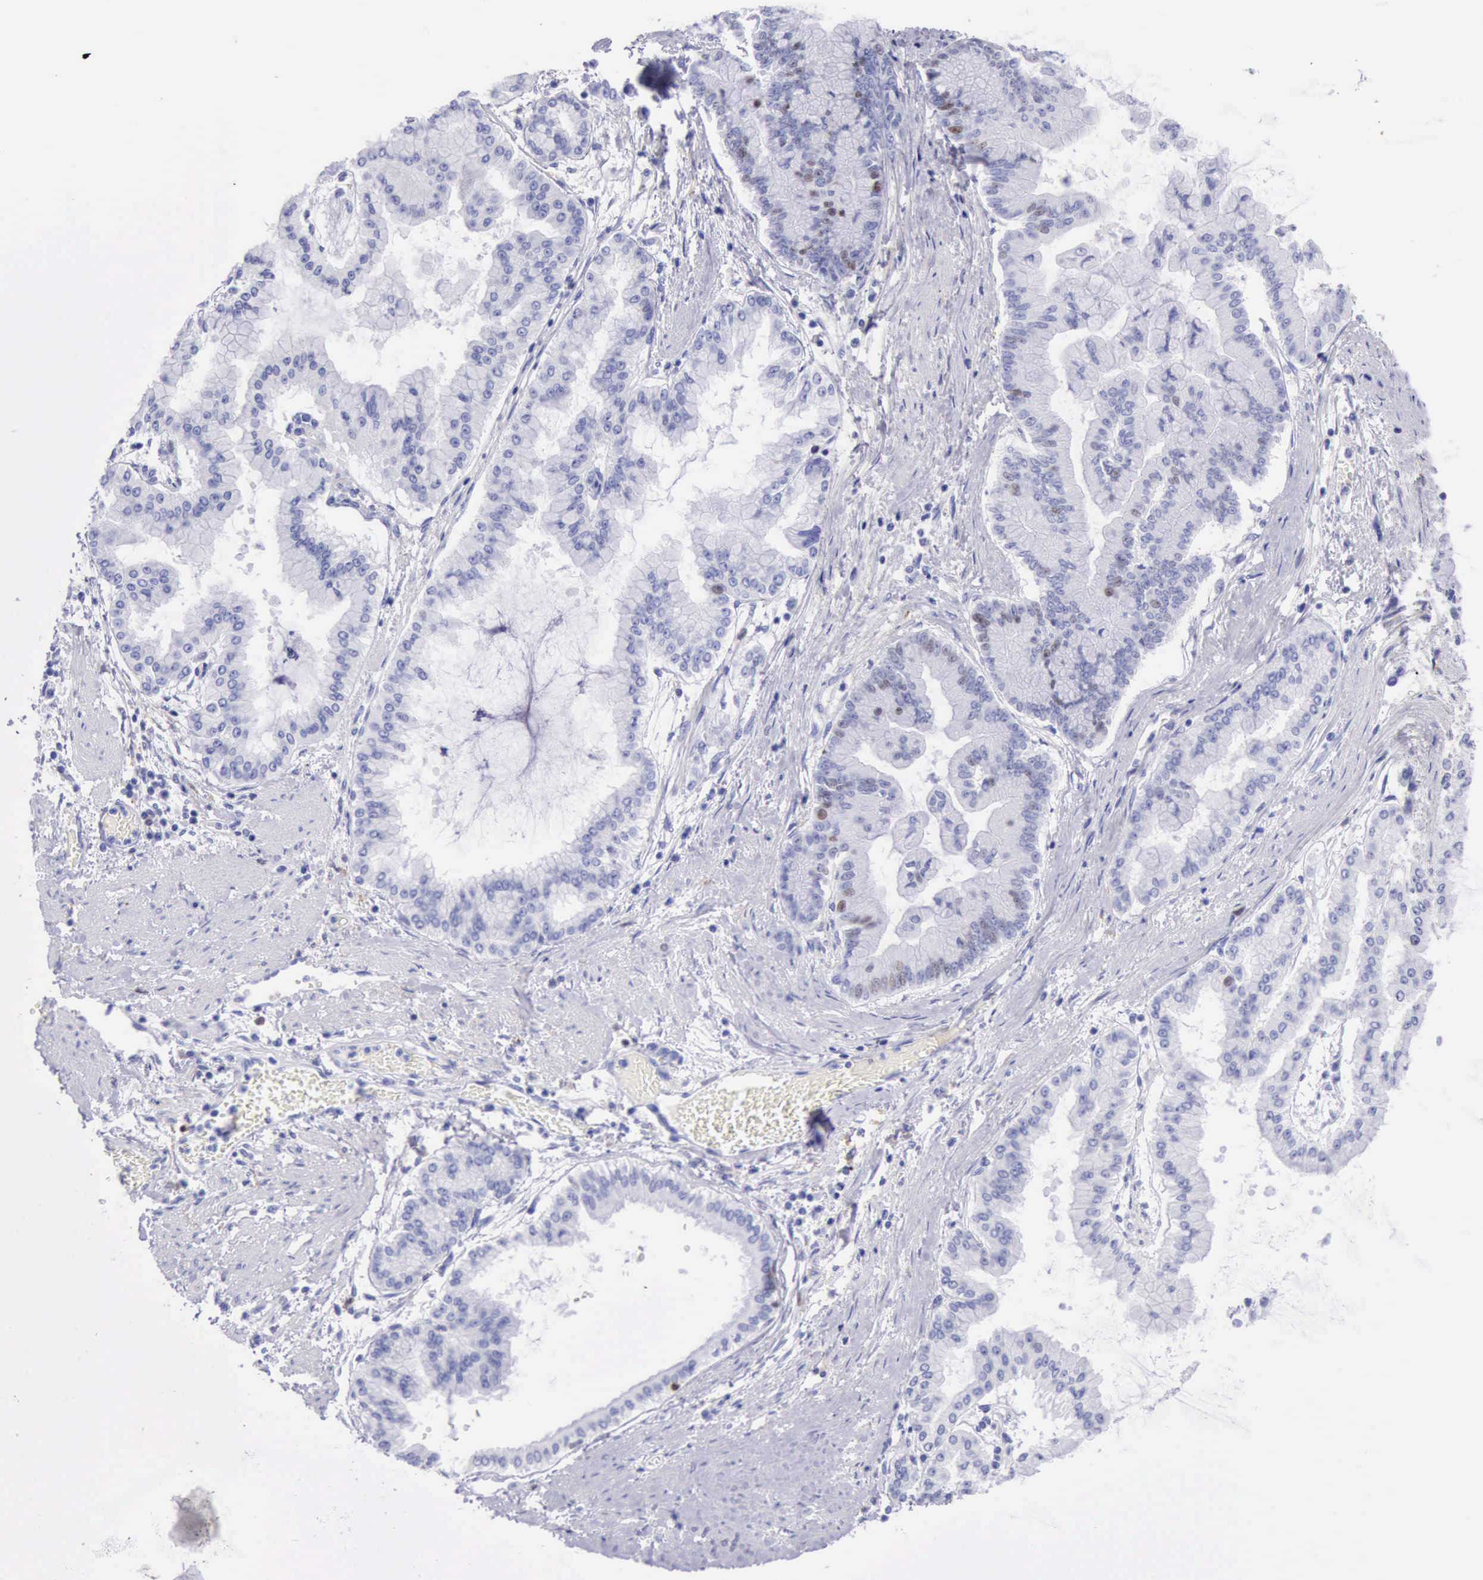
{"staining": {"intensity": "weak", "quantity": "<25%", "location": "nuclear"}, "tissue": "liver cancer", "cell_type": "Tumor cells", "image_type": "cancer", "snomed": [{"axis": "morphology", "description": "Cholangiocarcinoma"}, {"axis": "topography", "description": "Liver"}], "caption": "Liver cancer (cholangiocarcinoma) was stained to show a protein in brown. There is no significant expression in tumor cells. (DAB immunohistochemistry (IHC) with hematoxylin counter stain).", "gene": "MCM2", "patient": {"sex": "female", "age": 79}}